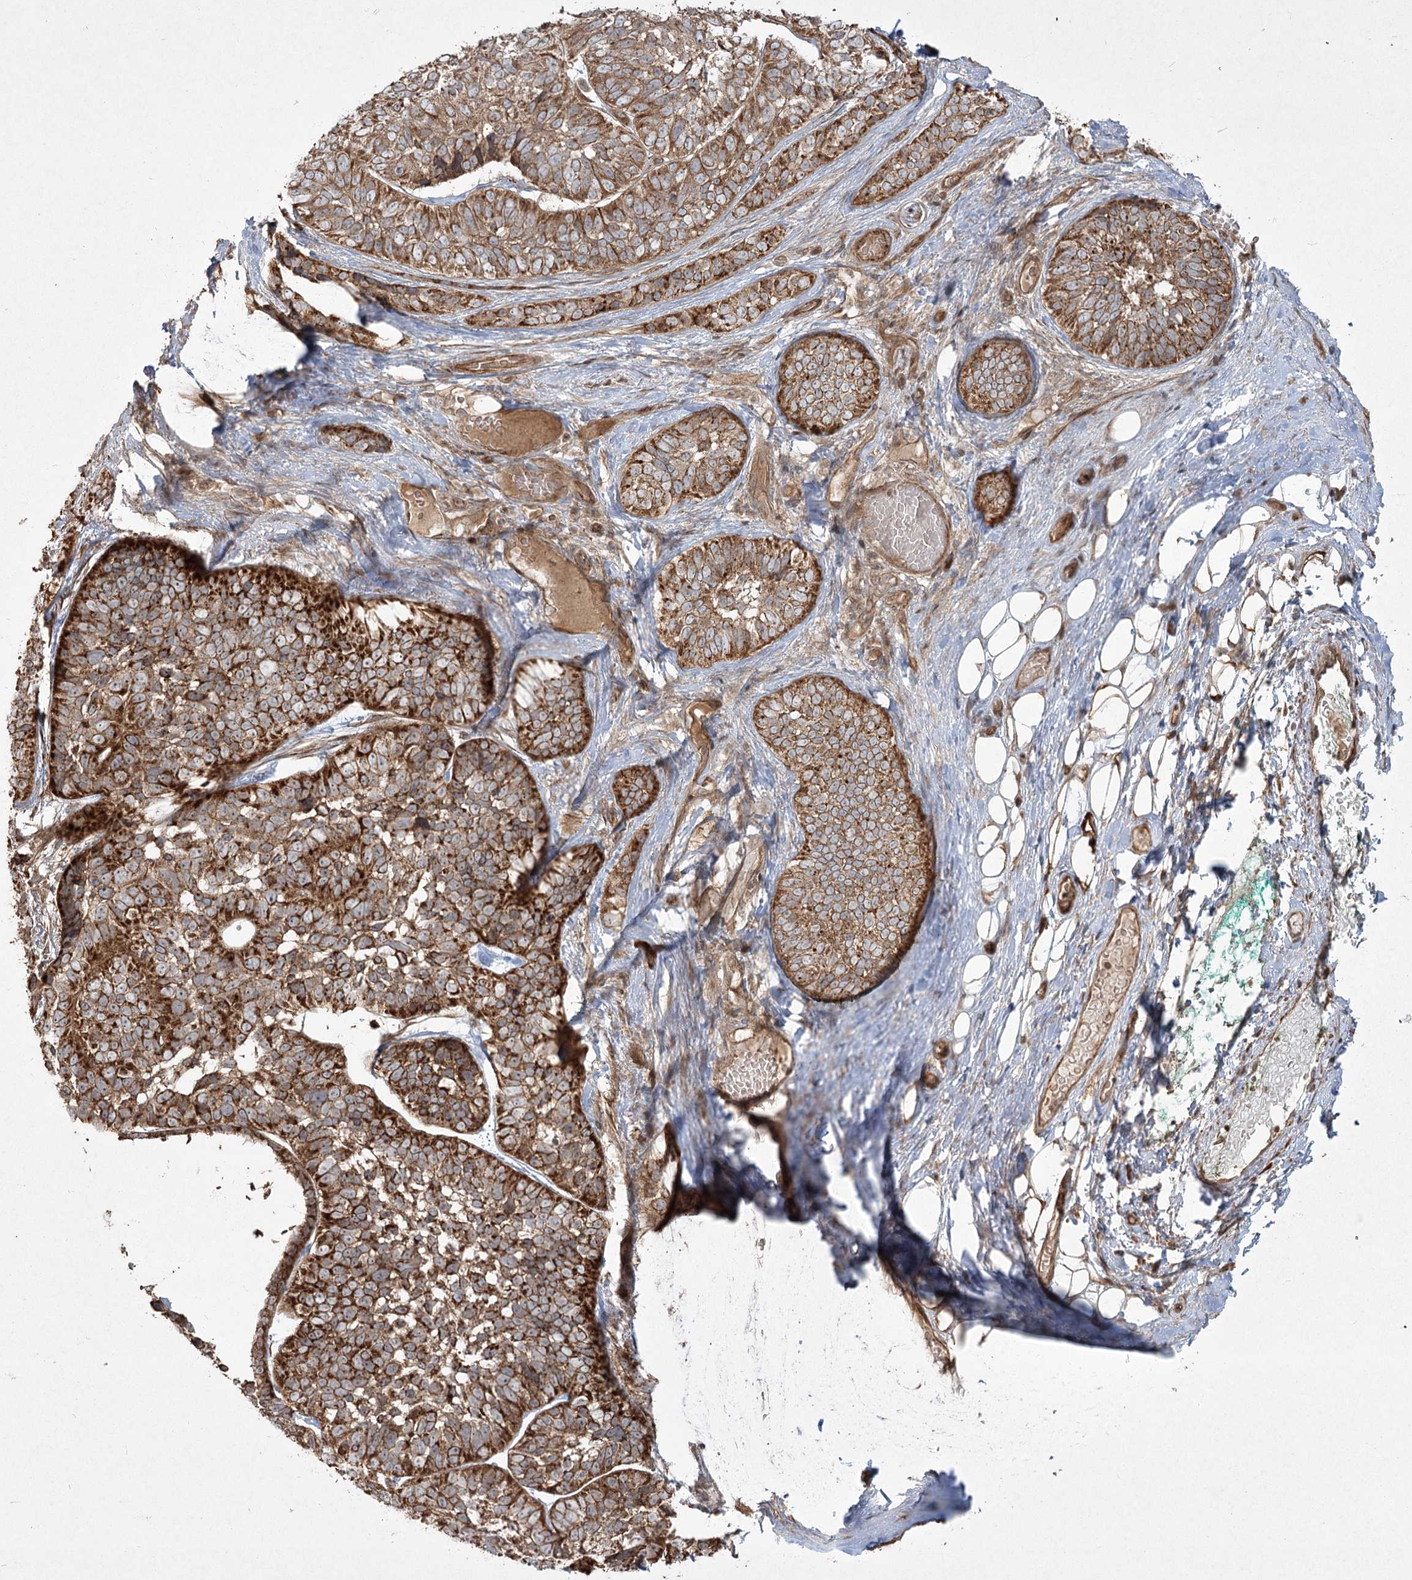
{"staining": {"intensity": "strong", "quantity": ">75%", "location": "cytoplasmic/membranous"}, "tissue": "skin cancer", "cell_type": "Tumor cells", "image_type": "cancer", "snomed": [{"axis": "morphology", "description": "Basal cell carcinoma"}, {"axis": "topography", "description": "Skin"}], "caption": "Skin basal cell carcinoma was stained to show a protein in brown. There is high levels of strong cytoplasmic/membranous positivity in about >75% of tumor cells.", "gene": "CPLANE1", "patient": {"sex": "male", "age": 62}}